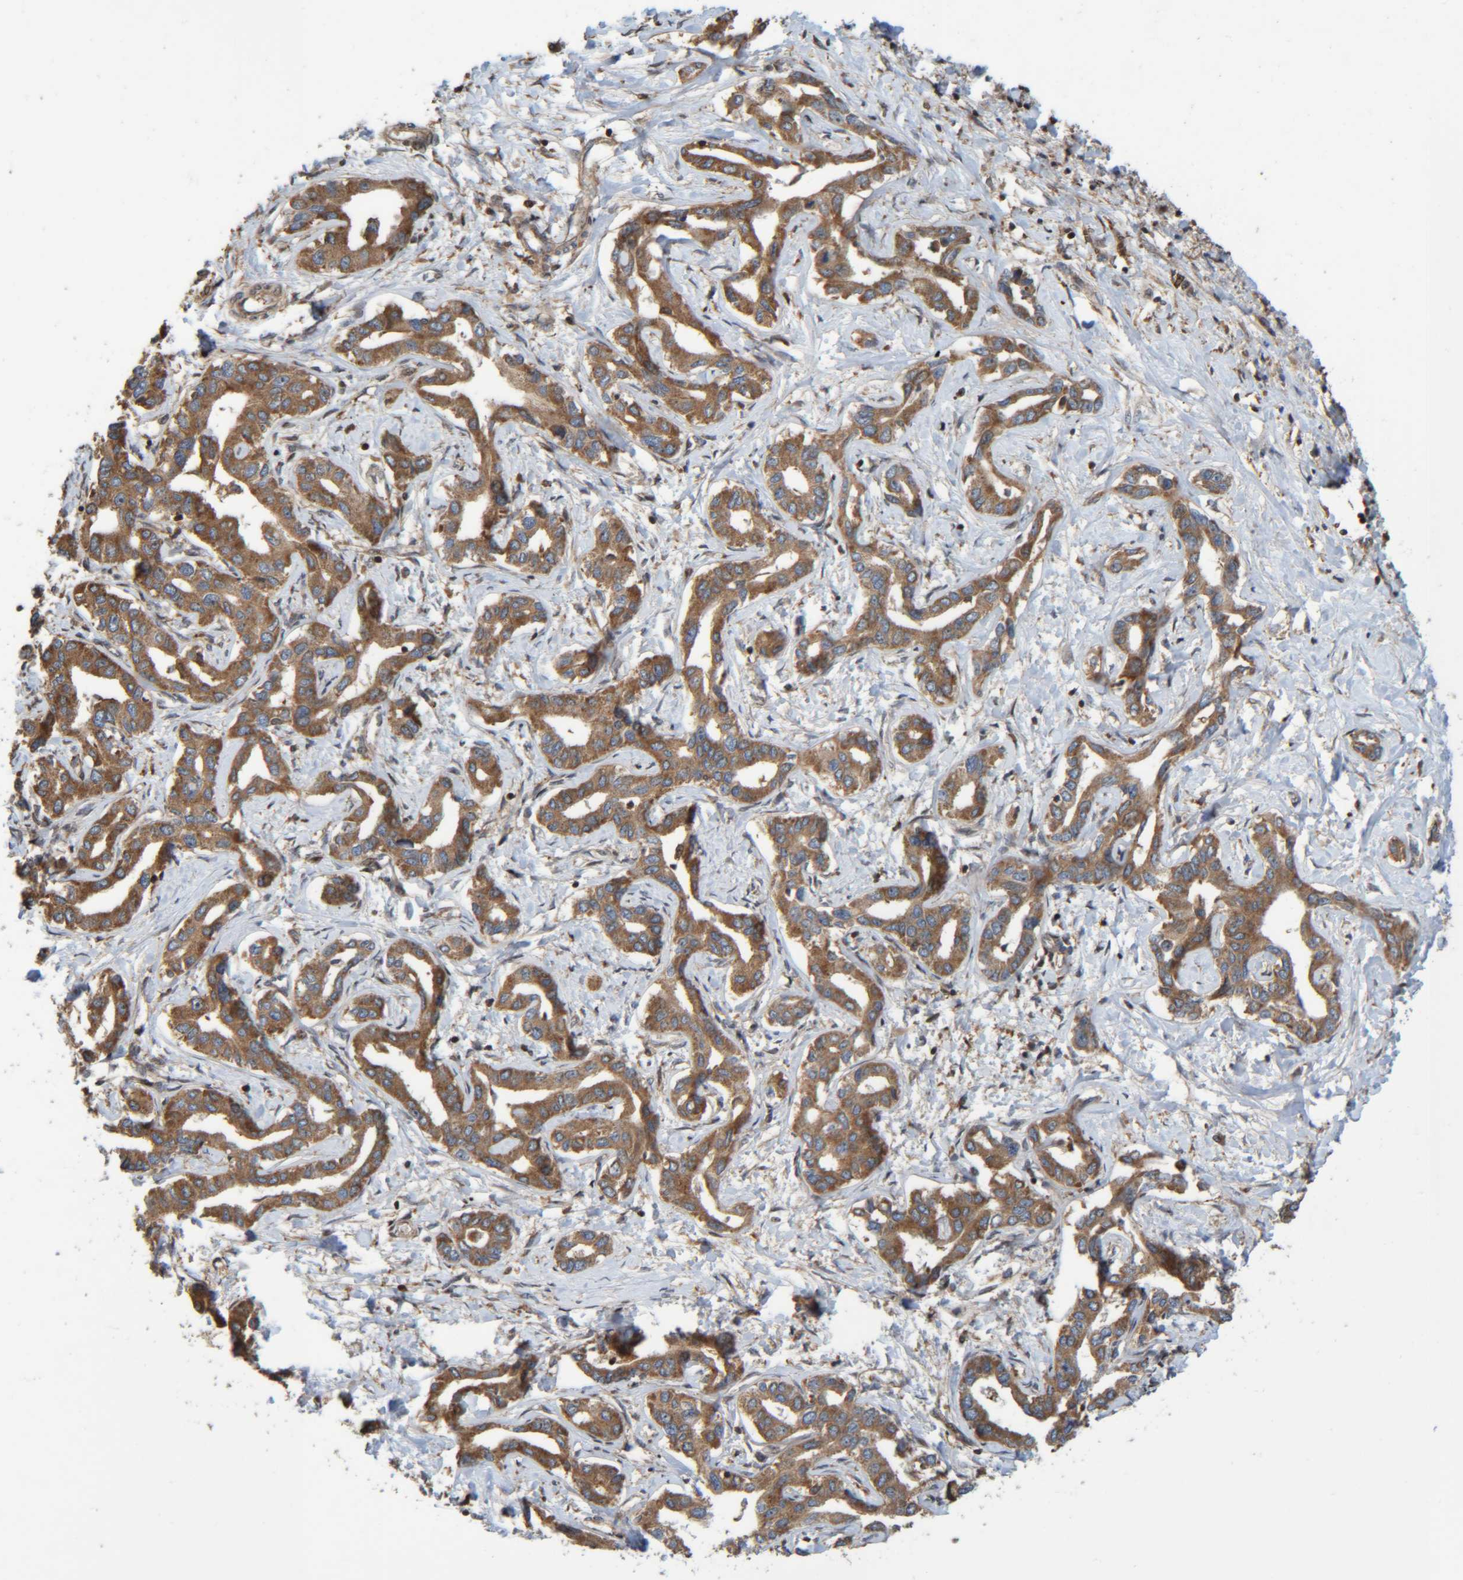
{"staining": {"intensity": "moderate", "quantity": ">75%", "location": "cytoplasmic/membranous"}, "tissue": "liver cancer", "cell_type": "Tumor cells", "image_type": "cancer", "snomed": [{"axis": "morphology", "description": "Cholangiocarcinoma"}, {"axis": "topography", "description": "Liver"}], "caption": "IHC (DAB) staining of liver cancer (cholangiocarcinoma) demonstrates moderate cytoplasmic/membranous protein staining in approximately >75% of tumor cells.", "gene": "CCDC57", "patient": {"sex": "male", "age": 59}}